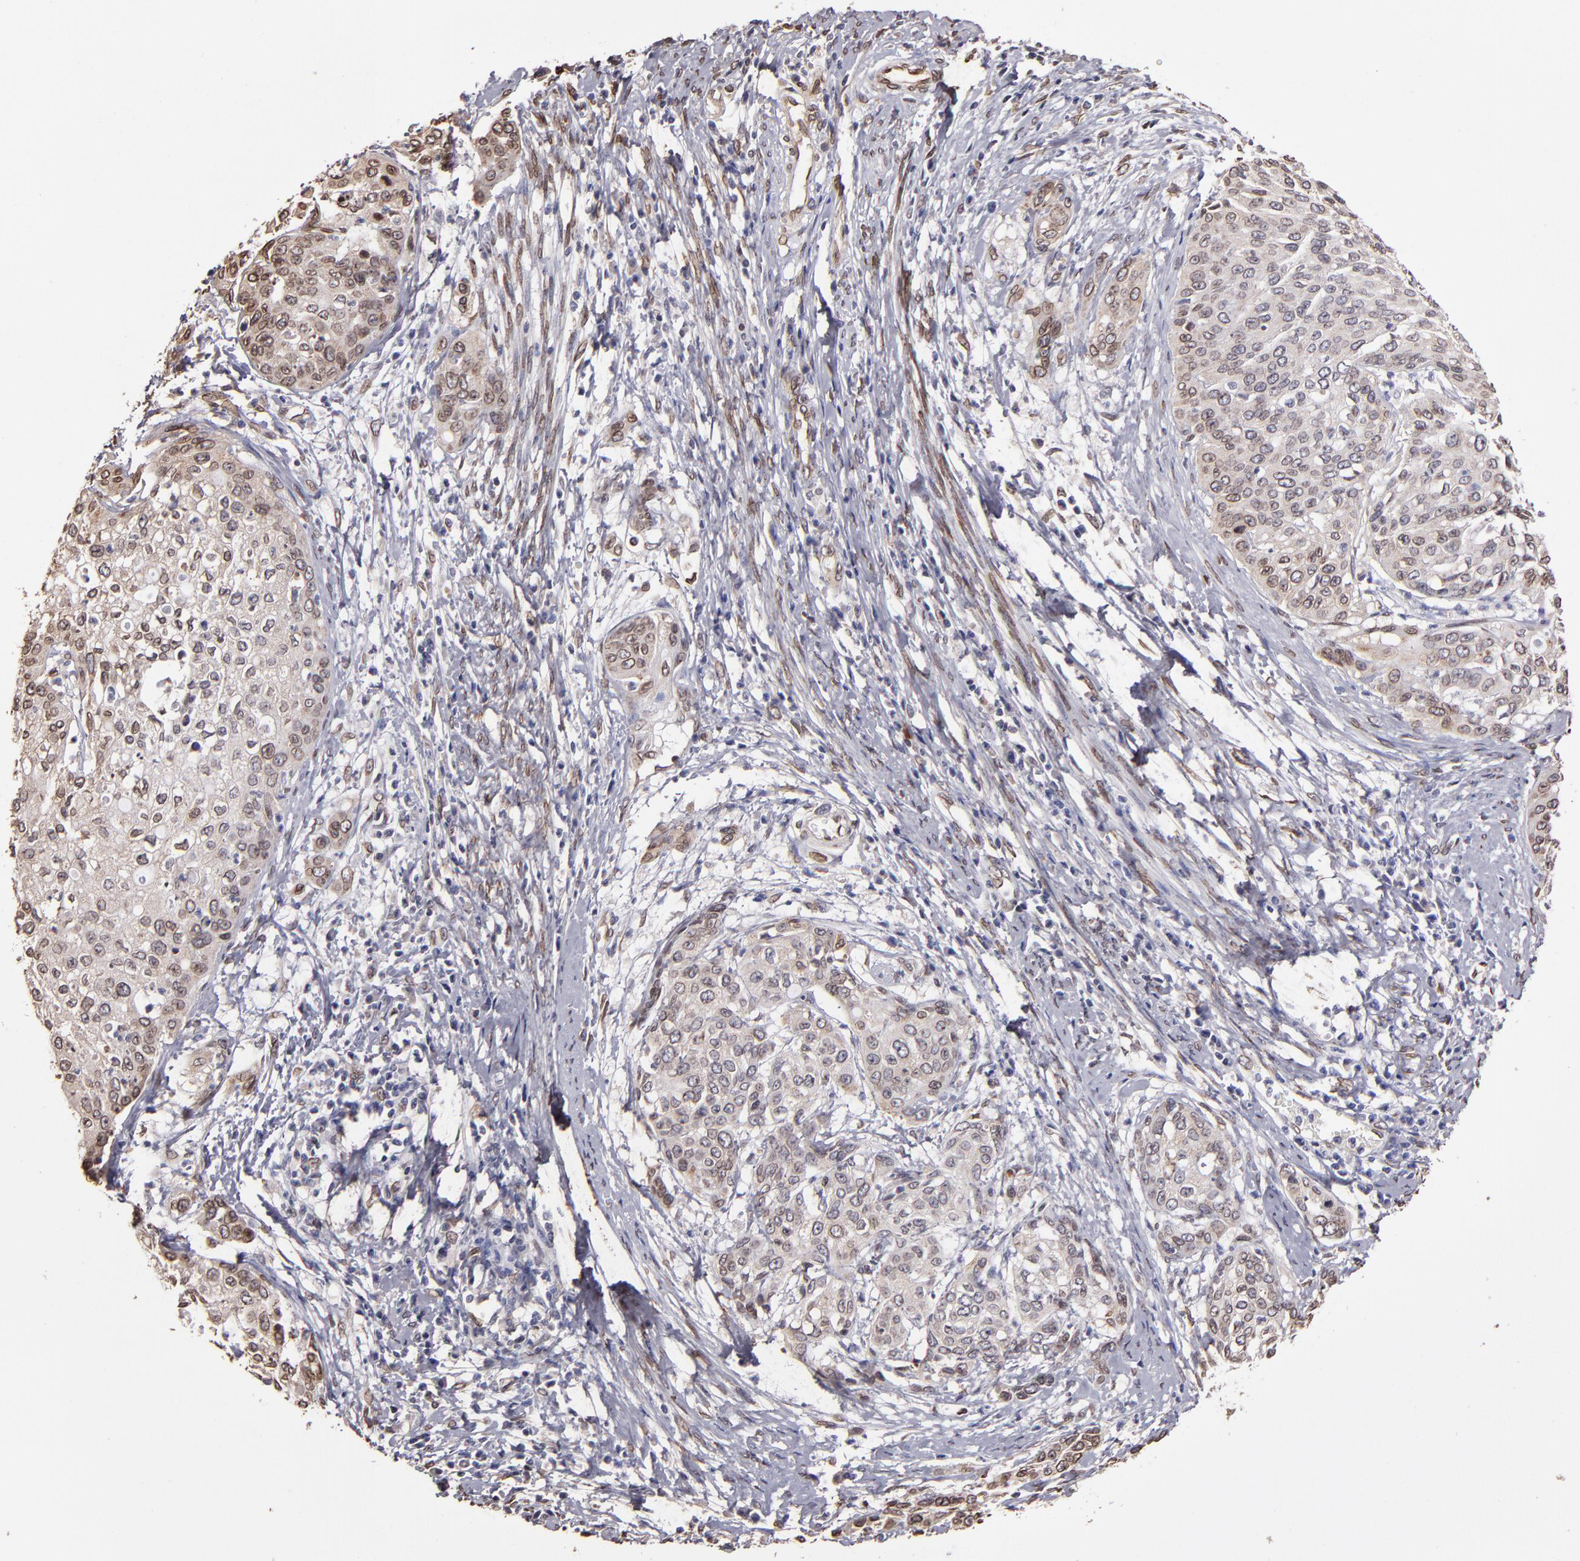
{"staining": {"intensity": "weak", "quantity": ">75%", "location": "cytoplasmic/membranous,nuclear"}, "tissue": "cervical cancer", "cell_type": "Tumor cells", "image_type": "cancer", "snomed": [{"axis": "morphology", "description": "Squamous cell carcinoma, NOS"}, {"axis": "topography", "description": "Cervix"}], "caption": "Immunohistochemistry photomicrograph of human cervical squamous cell carcinoma stained for a protein (brown), which displays low levels of weak cytoplasmic/membranous and nuclear positivity in approximately >75% of tumor cells.", "gene": "PUM3", "patient": {"sex": "female", "age": 41}}